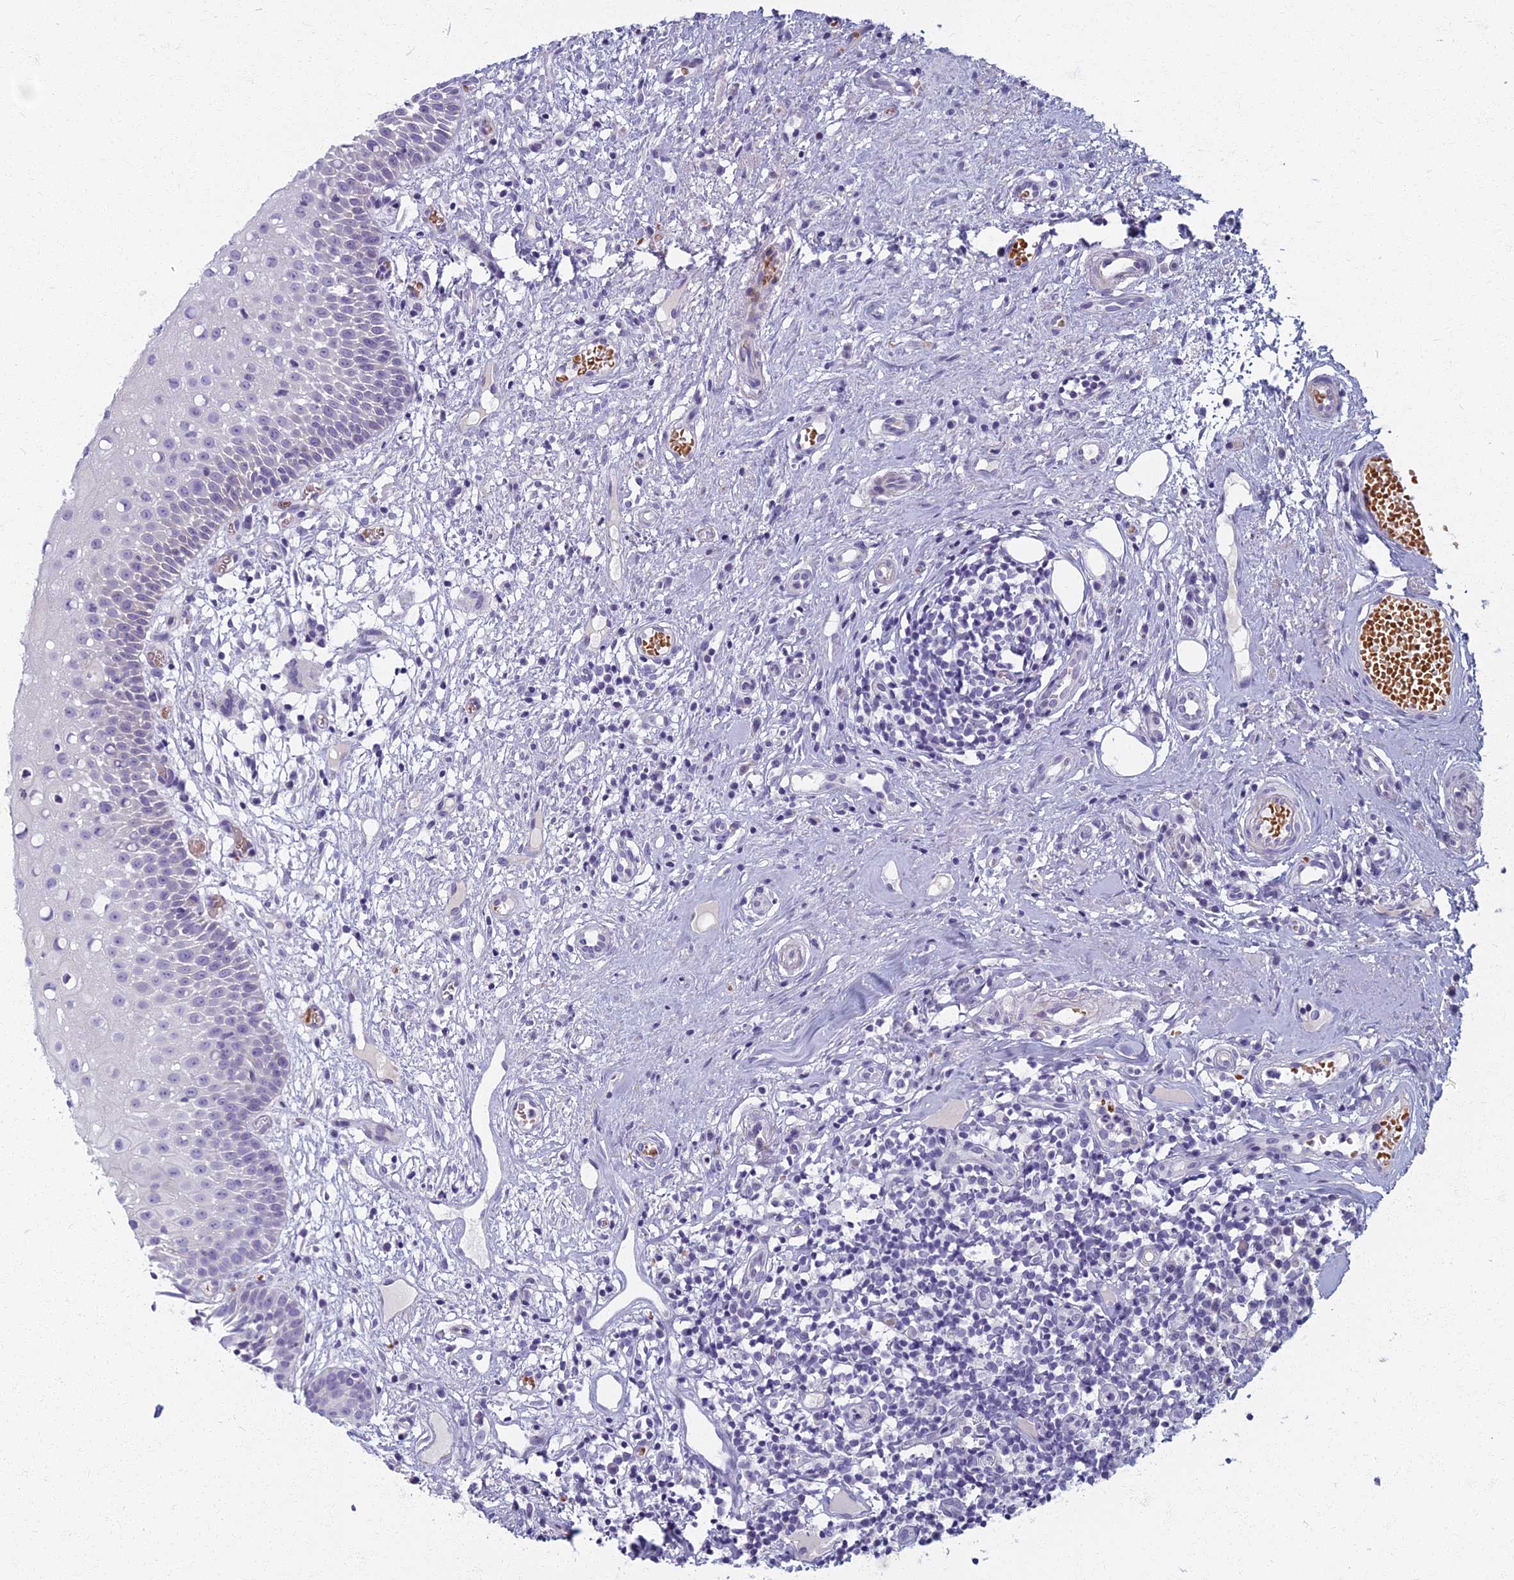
{"staining": {"intensity": "weak", "quantity": "<25%", "location": "cytoplasmic/membranous"}, "tissue": "oral mucosa", "cell_type": "Squamous epithelial cells", "image_type": "normal", "snomed": [{"axis": "morphology", "description": "Normal tissue, NOS"}, {"axis": "topography", "description": "Oral tissue"}], "caption": "Squamous epithelial cells show no significant staining in normal oral mucosa.", "gene": "ARL15", "patient": {"sex": "female", "age": 69}}